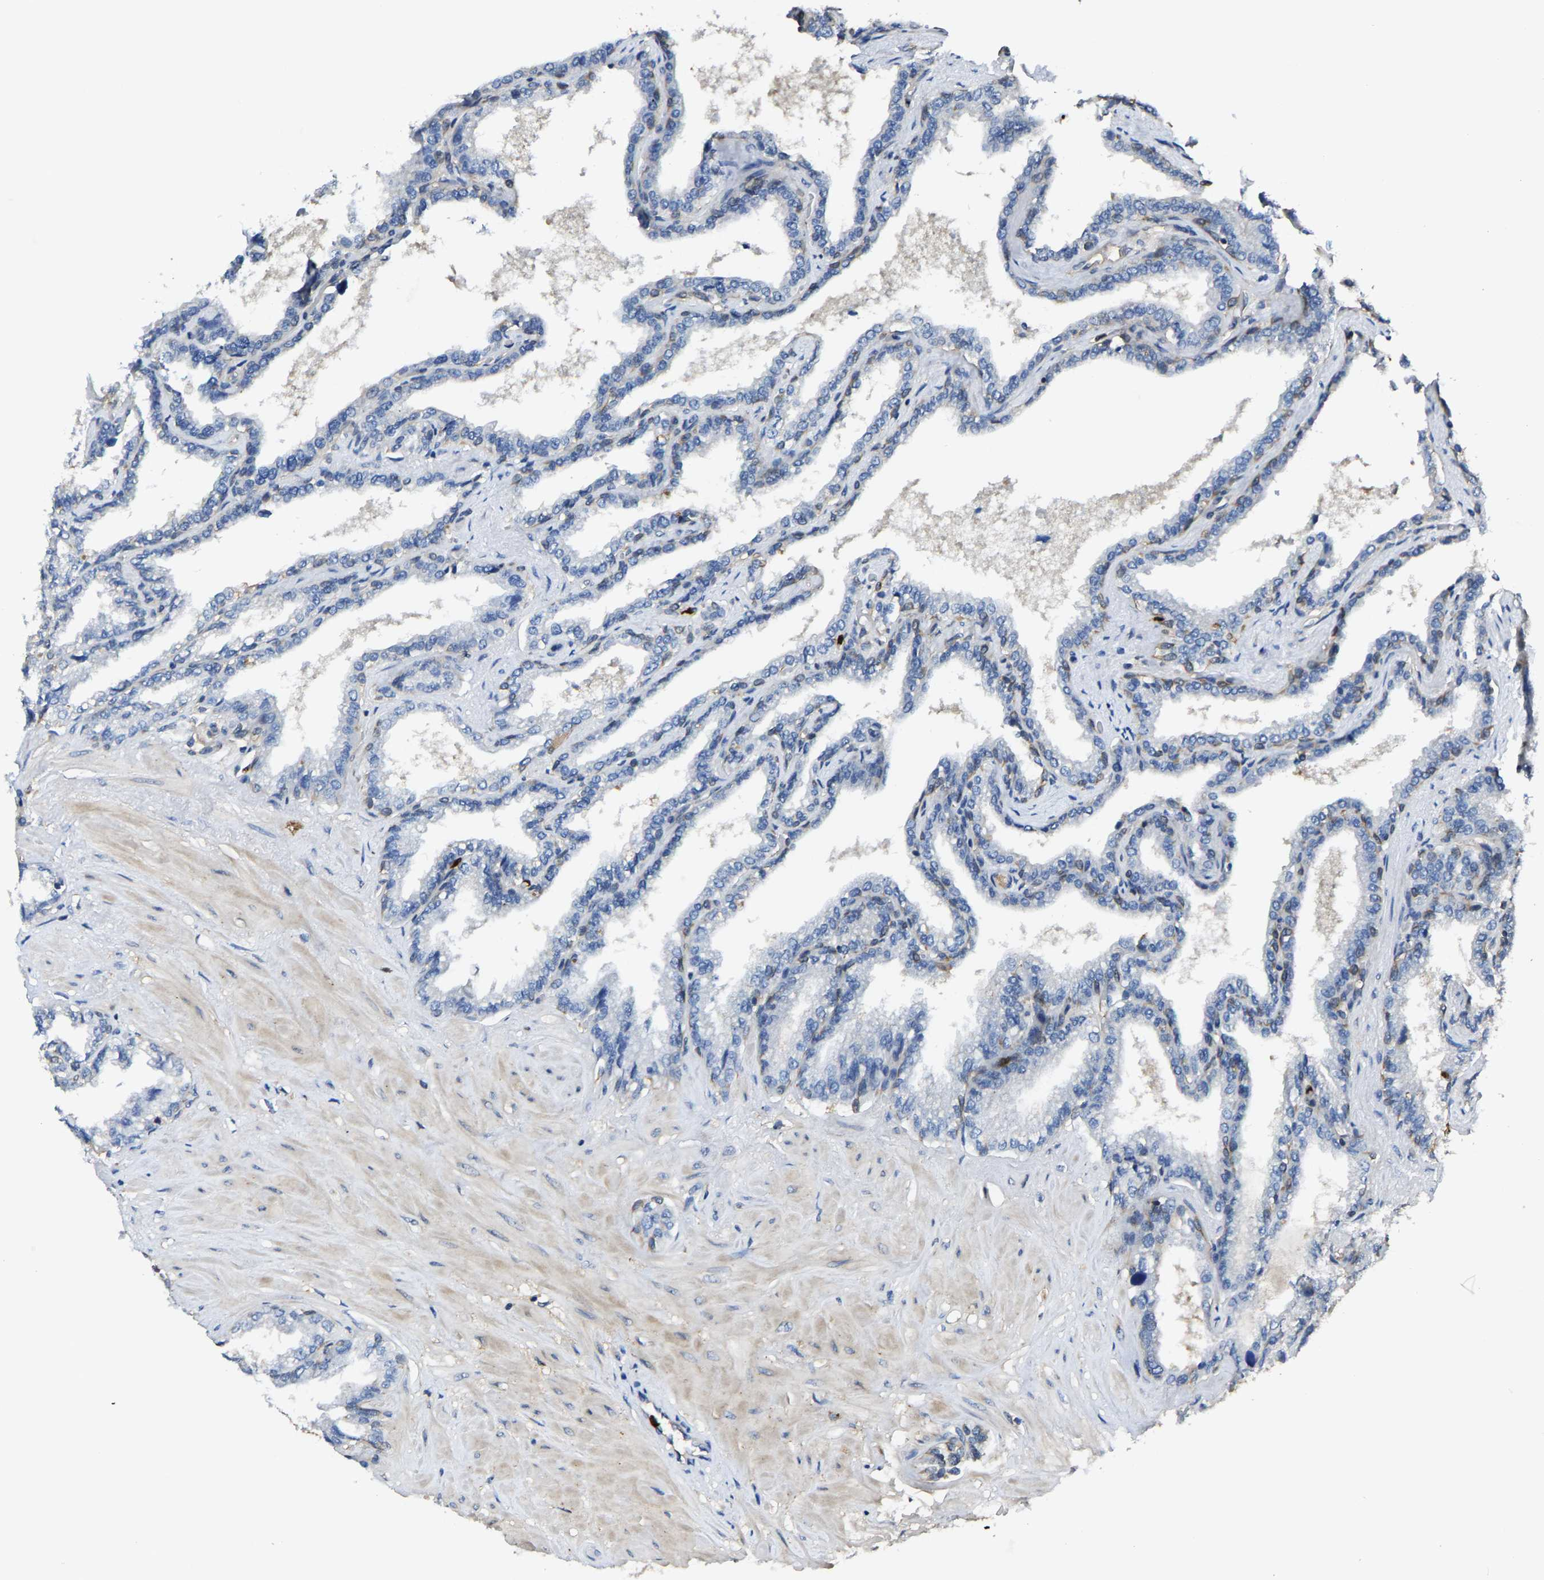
{"staining": {"intensity": "moderate", "quantity": "<25%", "location": "cytoplasmic/membranous"}, "tissue": "seminal vesicle", "cell_type": "Glandular cells", "image_type": "normal", "snomed": [{"axis": "morphology", "description": "Normal tissue, NOS"}, {"axis": "topography", "description": "Seminal veicle"}], "caption": "High-magnification brightfield microscopy of normal seminal vesicle stained with DAB (3,3'-diaminobenzidine) (brown) and counterstained with hematoxylin (blue). glandular cells exhibit moderate cytoplasmic/membranous expression is appreciated in approximately<25% of cells.", "gene": "TRAF6", "patient": {"sex": "male", "age": 46}}